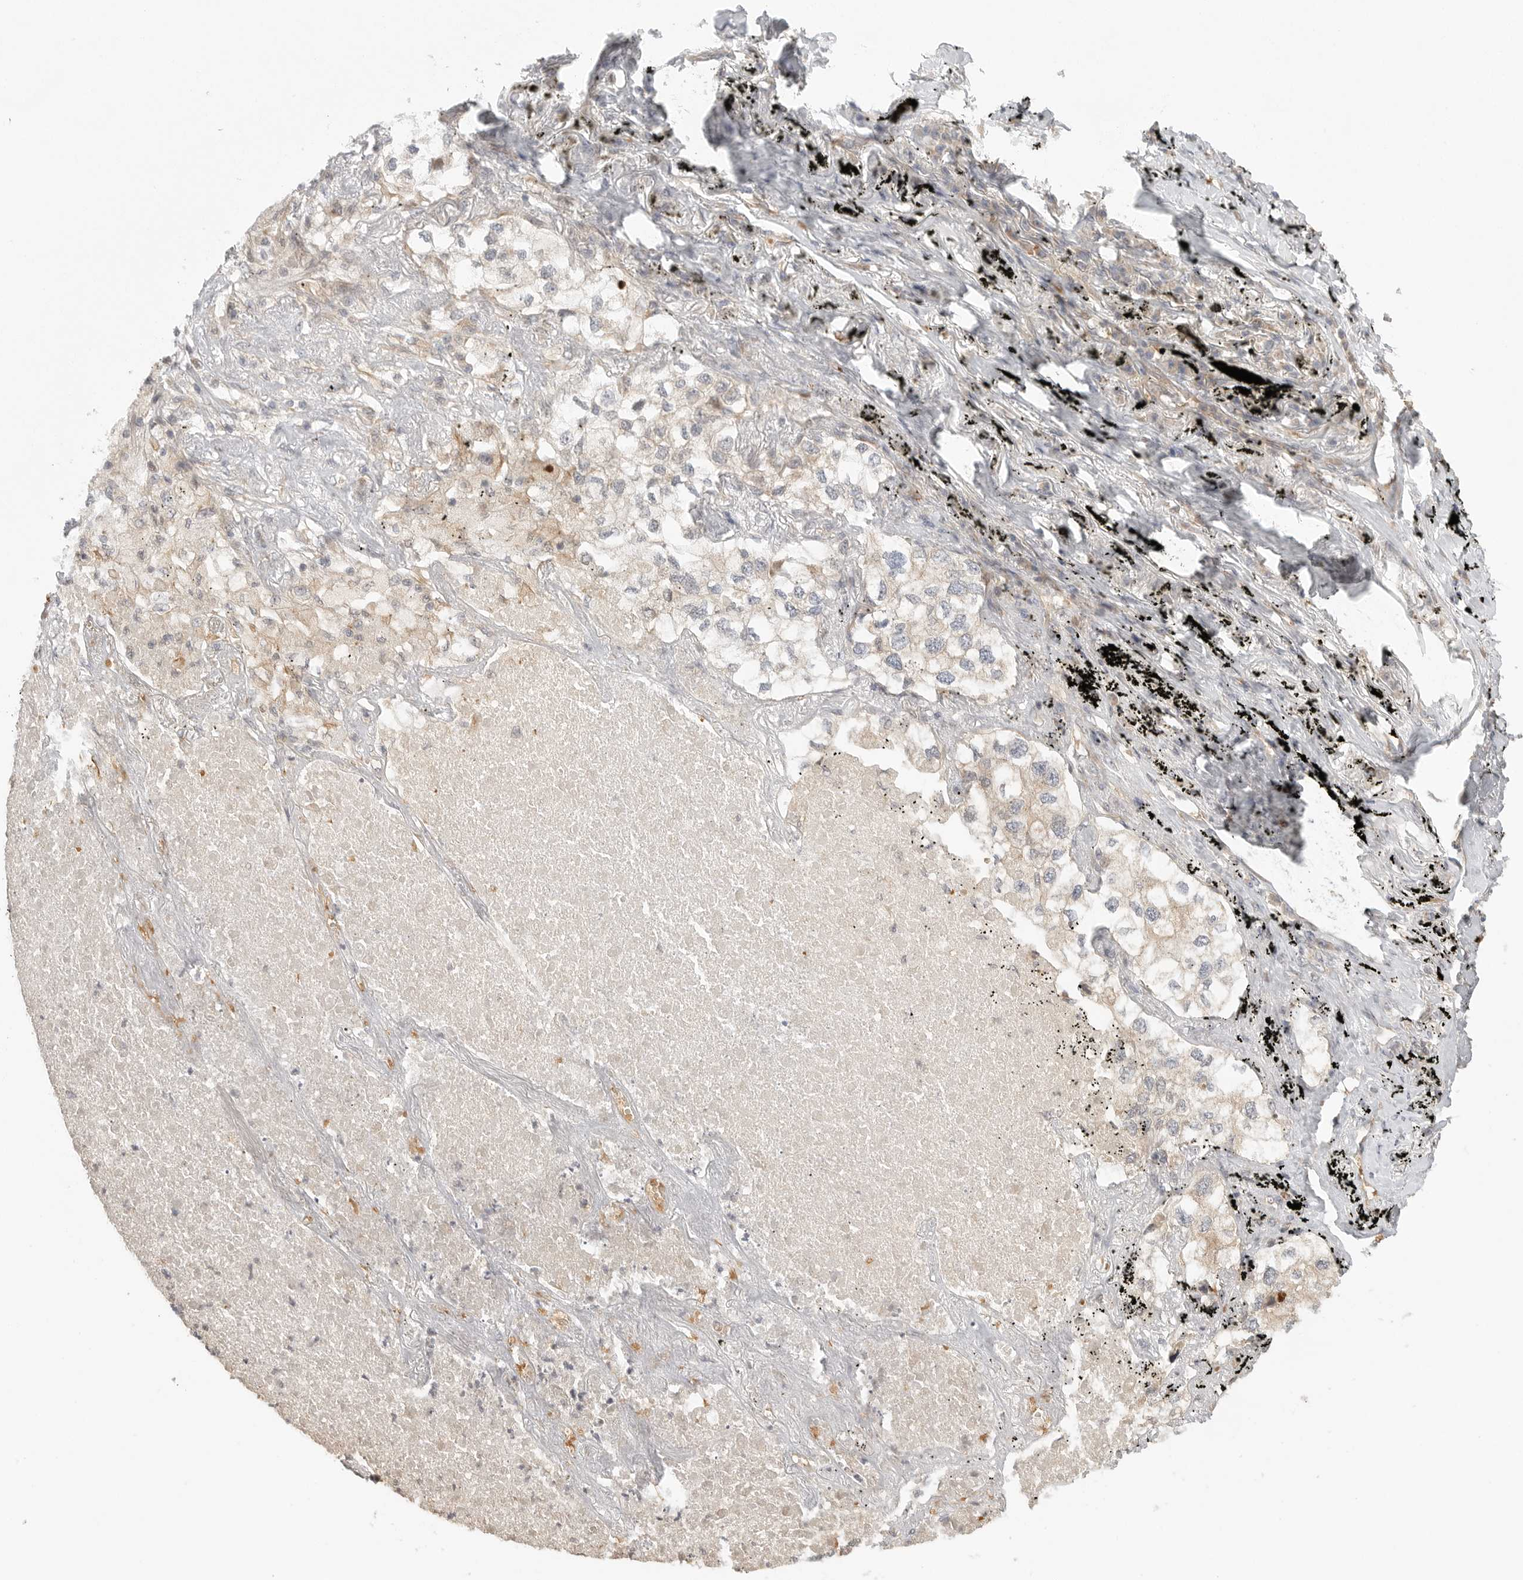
{"staining": {"intensity": "negative", "quantity": "none", "location": "none"}, "tissue": "lung cancer", "cell_type": "Tumor cells", "image_type": "cancer", "snomed": [{"axis": "morphology", "description": "Adenocarcinoma, NOS"}, {"axis": "topography", "description": "Lung"}], "caption": "High power microscopy photomicrograph of an immunohistochemistry photomicrograph of lung cancer, revealing no significant positivity in tumor cells.", "gene": "CCPG1", "patient": {"sex": "male", "age": 63}}